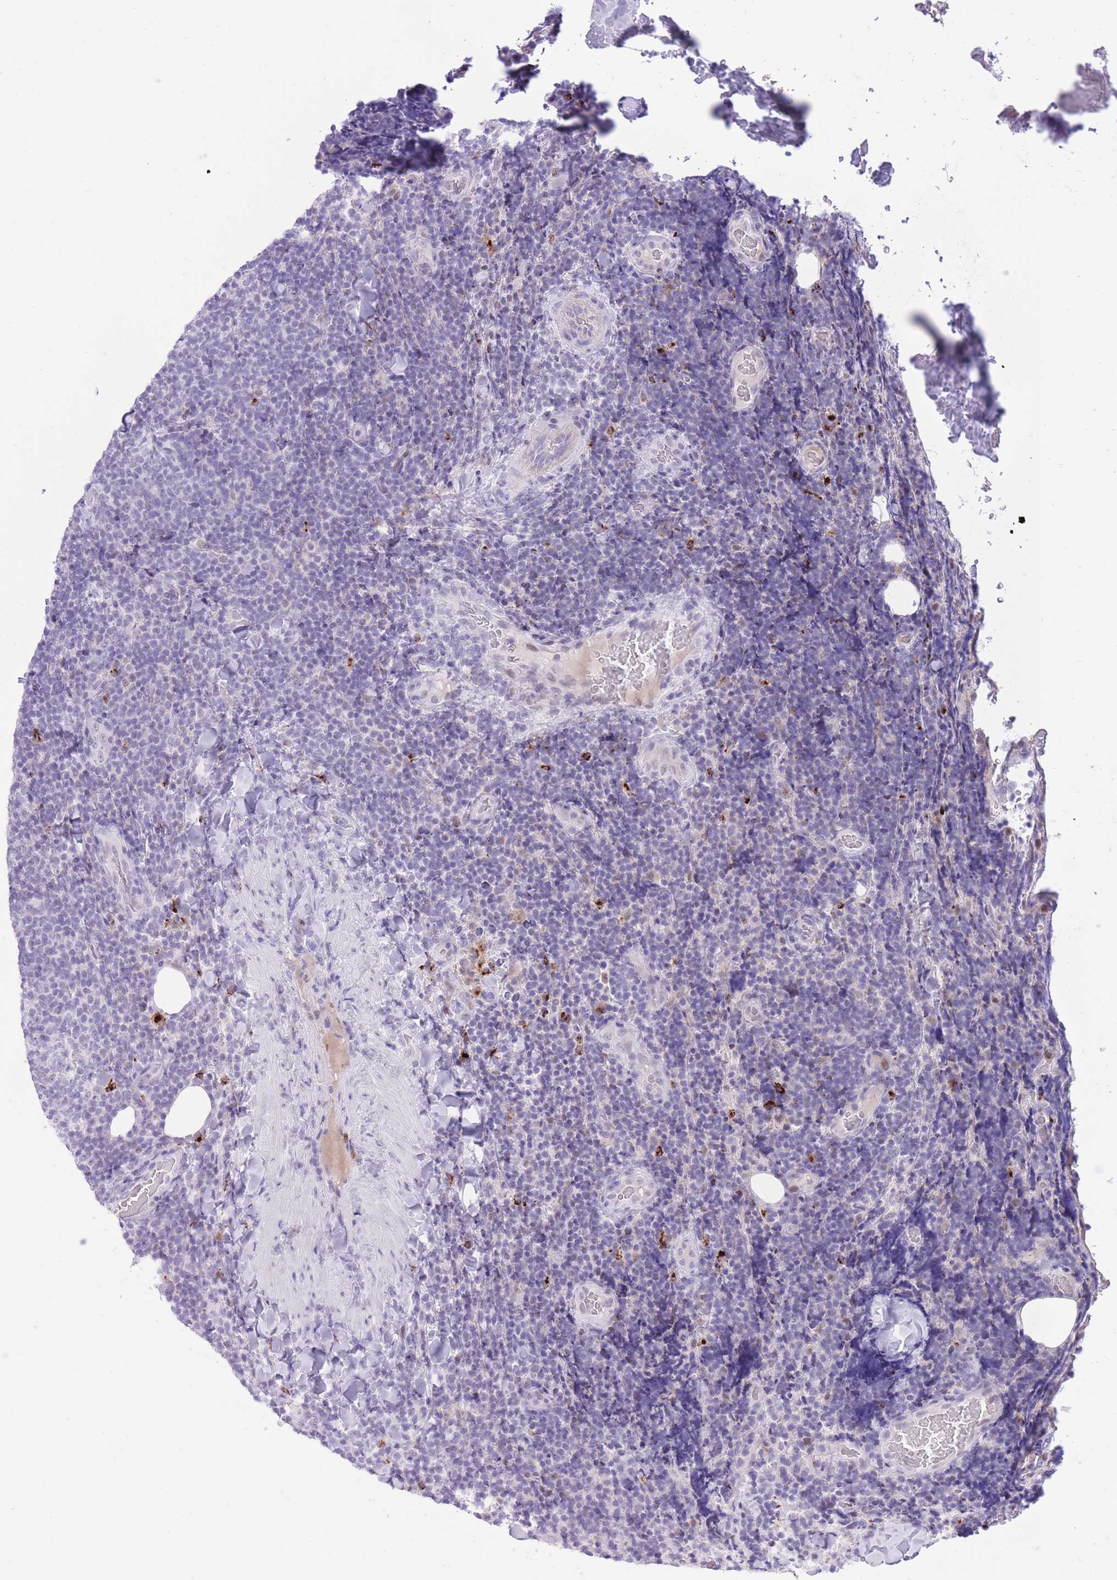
{"staining": {"intensity": "negative", "quantity": "none", "location": "none"}, "tissue": "lymphoma", "cell_type": "Tumor cells", "image_type": "cancer", "snomed": [{"axis": "morphology", "description": "Malignant lymphoma, non-Hodgkin's type, Low grade"}, {"axis": "topography", "description": "Lymph node"}], "caption": "High power microscopy image of an IHC photomicrograph of lymphoma, revealing no significant positivity in tumor cells. The staining is performed using DAB (3,3'-diaminobenzidine) brown chromogen with nuclei counter-stained in using hematoxylin.", "gene": "MEIS3", "patient": {"sex": "male", "age": 66}}